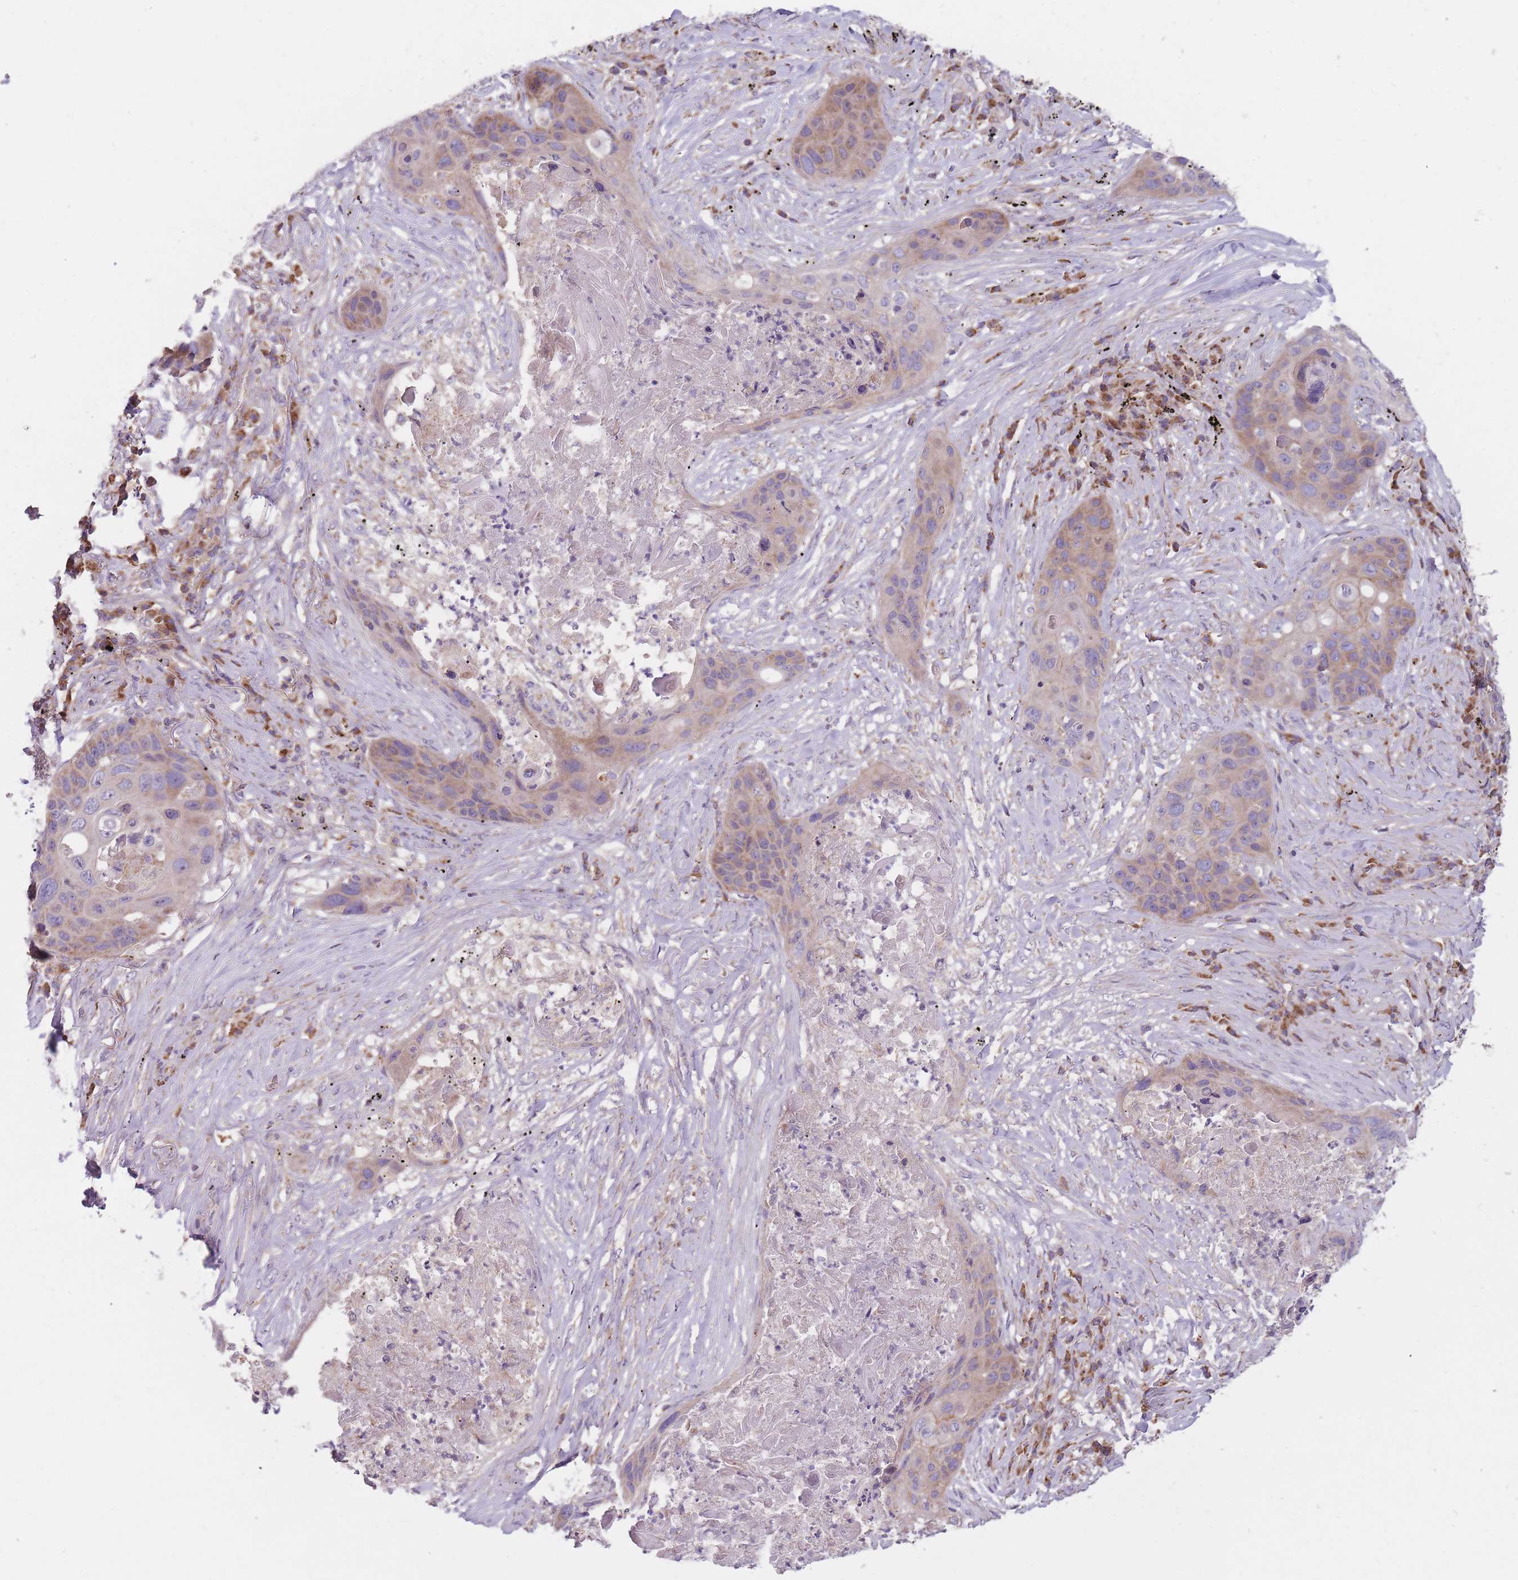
{"staining": {"intensity": "moderate", "quantity": "25%-75%", "location": "cytoplasmic/membranous"}, "tissue": "lung cancer", "cell_type": "Tumor cells", "image_type": "cancer", "snomed": [{"axis": "morphology", "description": "Squamous cell carcinoma, NOS"}, {"axis": "topography", "description": "Lung"}], "caption": "This is a histology image of immunohistochemistry staining of squamous cell carcinoma (lung), which shows moderate positivity in the cytoplasmic/membranous of tumor cells.", "gene": "NDUFA9", "patient": {"sex": "female", "age": 63}}